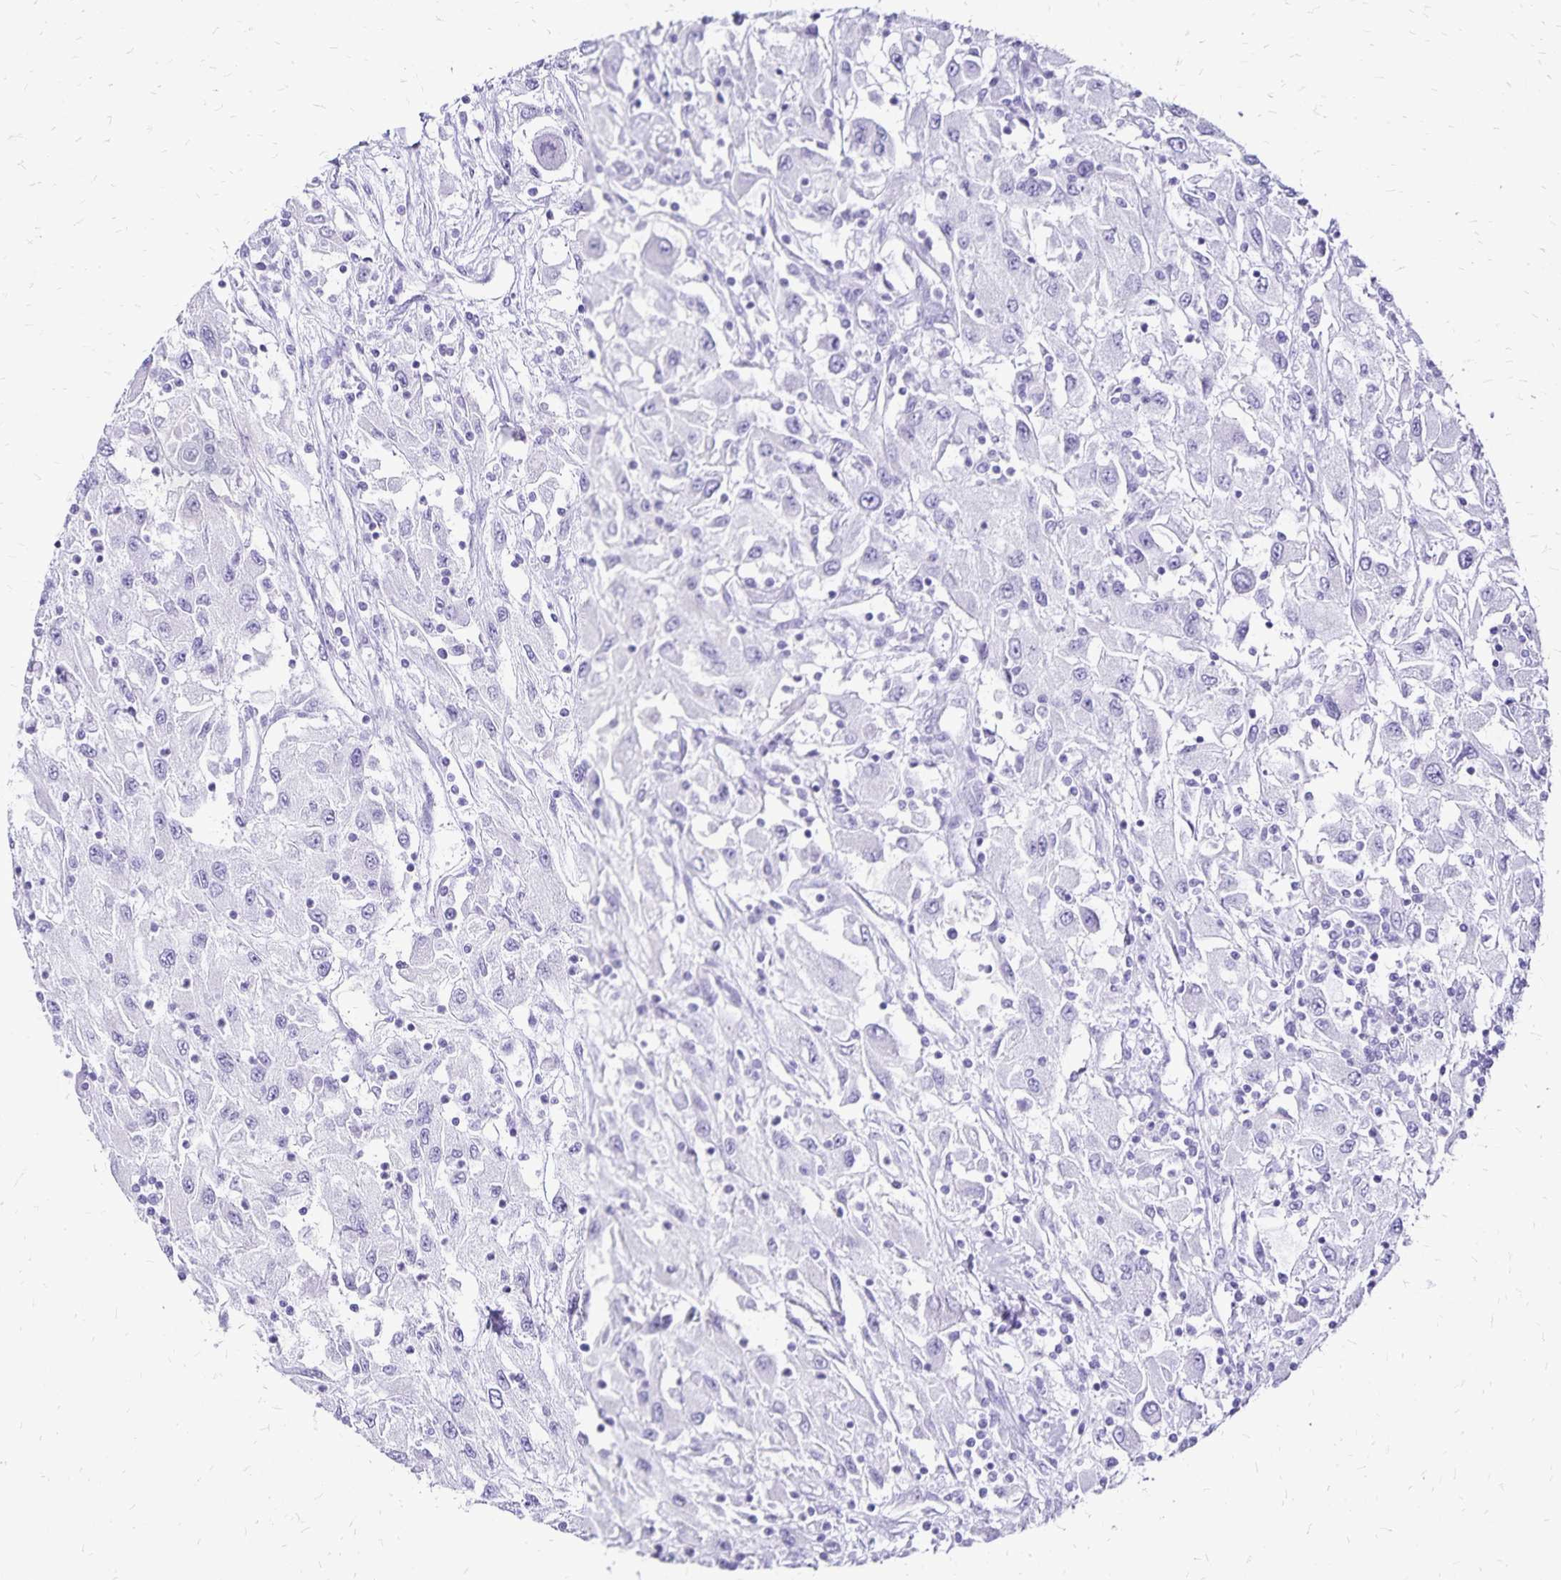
{"staining": {"intensity": "negative", "quantity": "none", "location": "none"}, "tissue": "renal cancer", "cell_type": "Tumor cells", "image_type": "cancer", "snomed": [{"axis": "morphology", "description": "Adenocarcinoma, NOS"}, {"axis": "topography", "description": "Kidney"}], "caption": "Immunohistochemistry image of neoplastic tissue: adenocarcinoma (renal) stained with DAB exhibits no significant protein expression in tumor cells.", "gene": "LIN28B", "patient": {"sex": "female", "age": 67}}